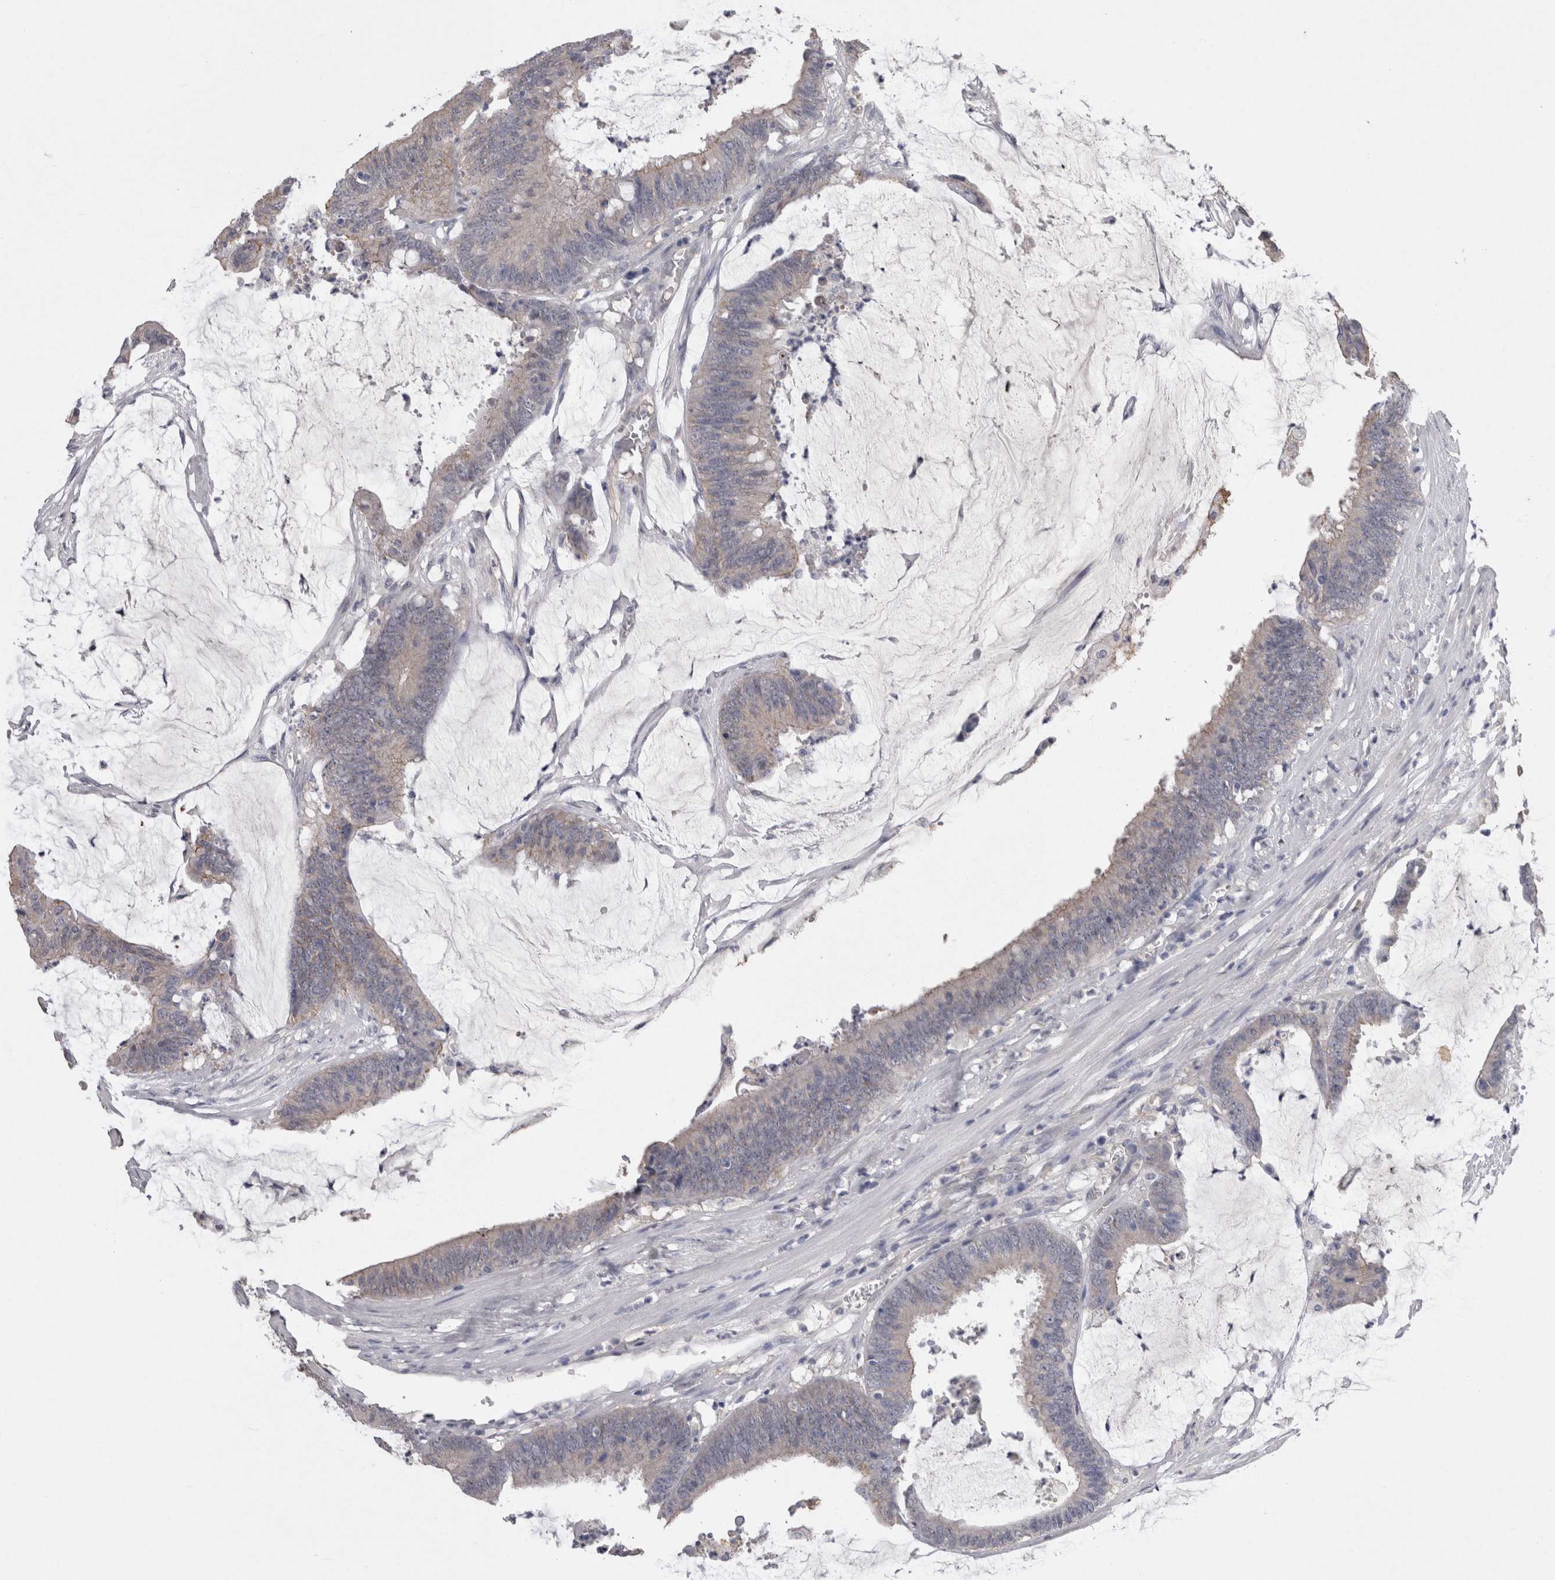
{"staining": {"intensity": "weak", "quantity": "25%-75%", "location": "cytoplasmic/membranous"}, "tissue": "colorectal cancer", "cell_type": "Tumor cells", "image_type": "cancer", "snomed": [{"axis": "morphology", "description": "Adenocarcinoma, NOS"}, {"axis": "topography", "description": "Rectum"}], "caption": "Immunohistochemistry photomicrograph of human colorectal adenocarcinoma stained for a protein (brown), which reveals low levels of weak cytoplasmic/membranous expression in approximately 25%-75% of tumor cells.", "gene": "NECTIN2", "patient": {"sex": "female", "age": 66}}